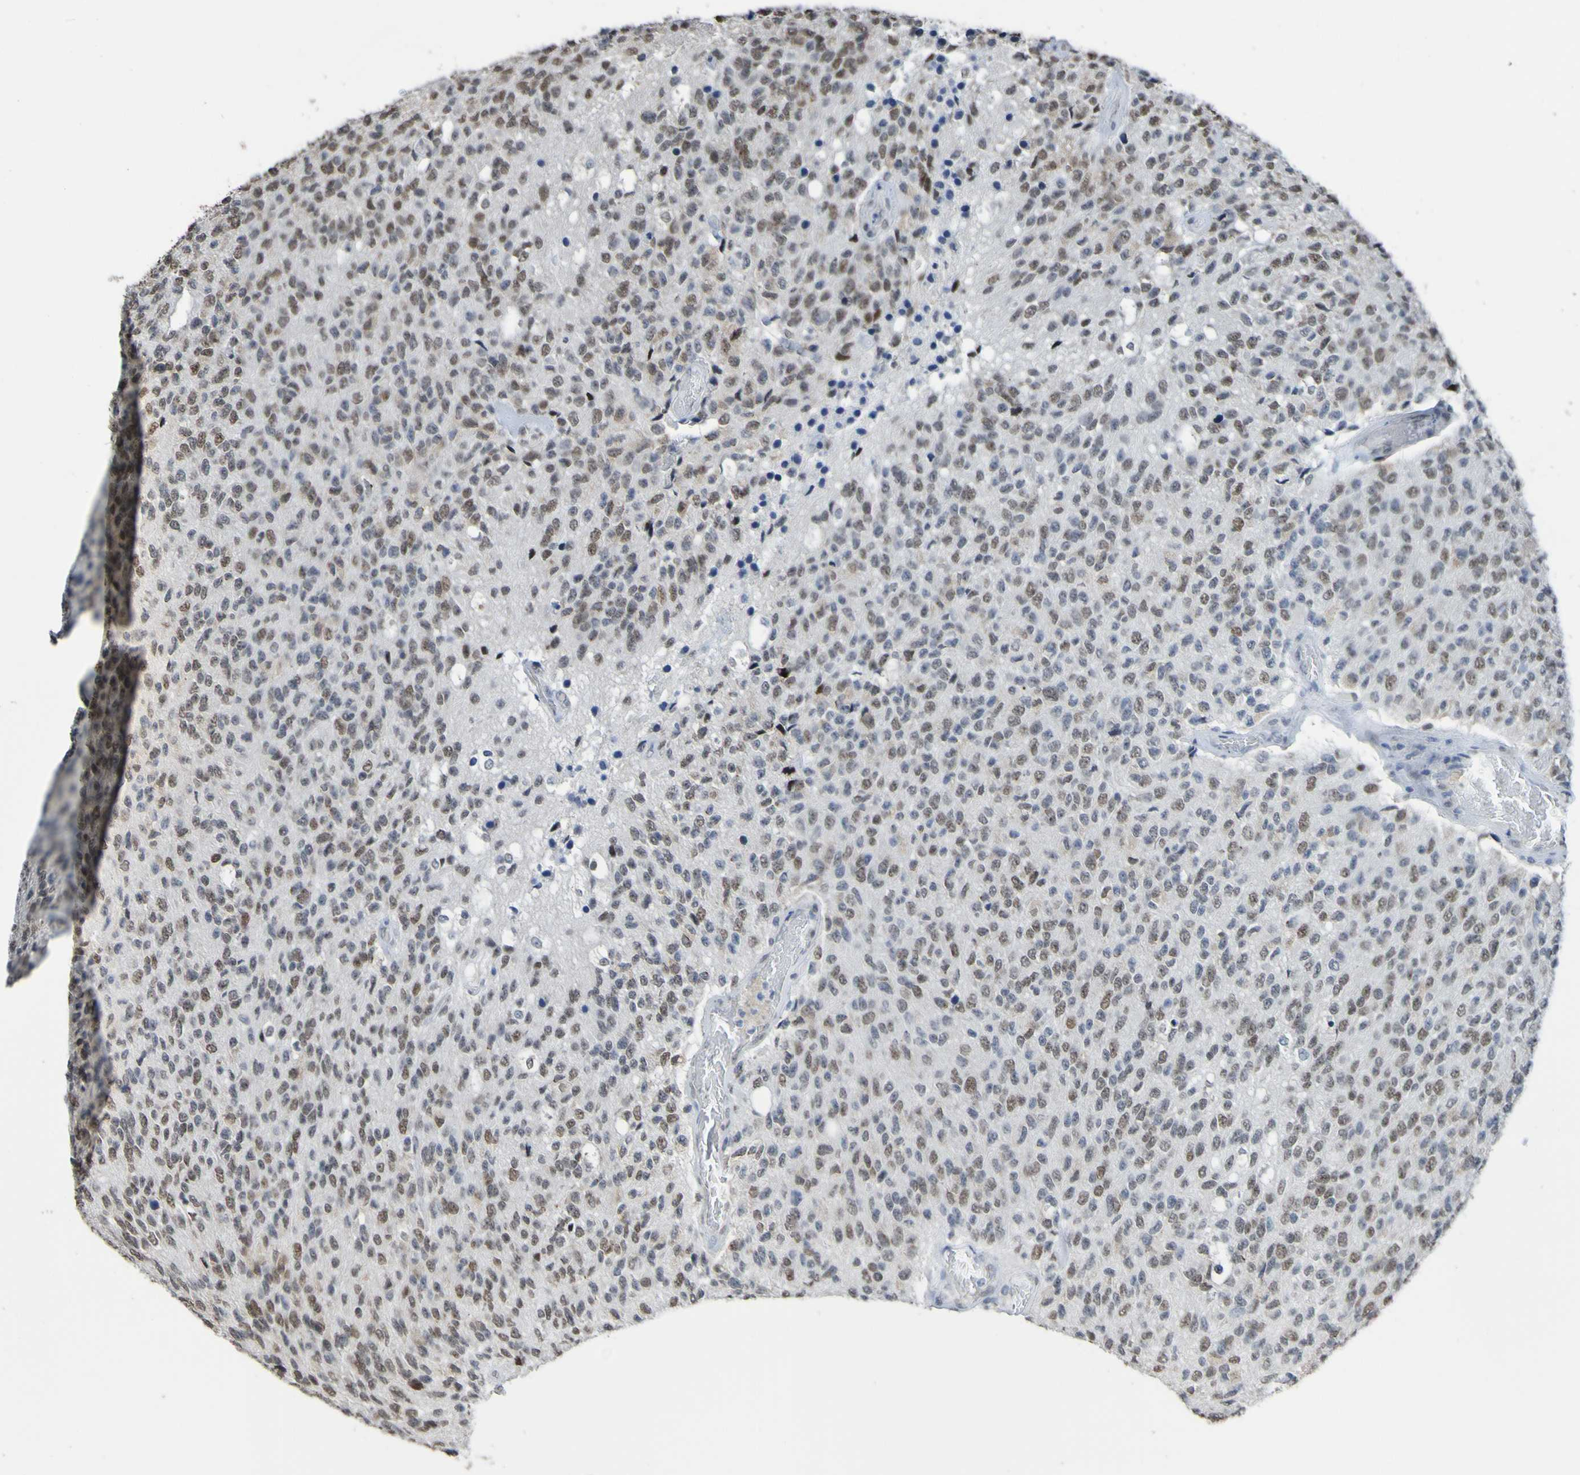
{"staining": {"intensity": "moderate", "quantity": "25%-75%", "location": "nuclear"}, "tissue": "glioma", "cell_type": "Tumor cells", "image_type": "cancer", "snomed": [{"axis": "morphology", "description": "Glioma, malignant, High grade"}, {"axis": "topography", "description": "pancreas cauda"}], "caption": "Protein staining of malignant glioma (high-grade) tissue demonstrates moderate nuclear staining in approximately 25%-75% of tumor cells. Immunohistochemistry stains the protein in brown and the nuclei are stained blue.", "gene": "ALKBH2", "patient": {"sex": "male", "age": 60}}